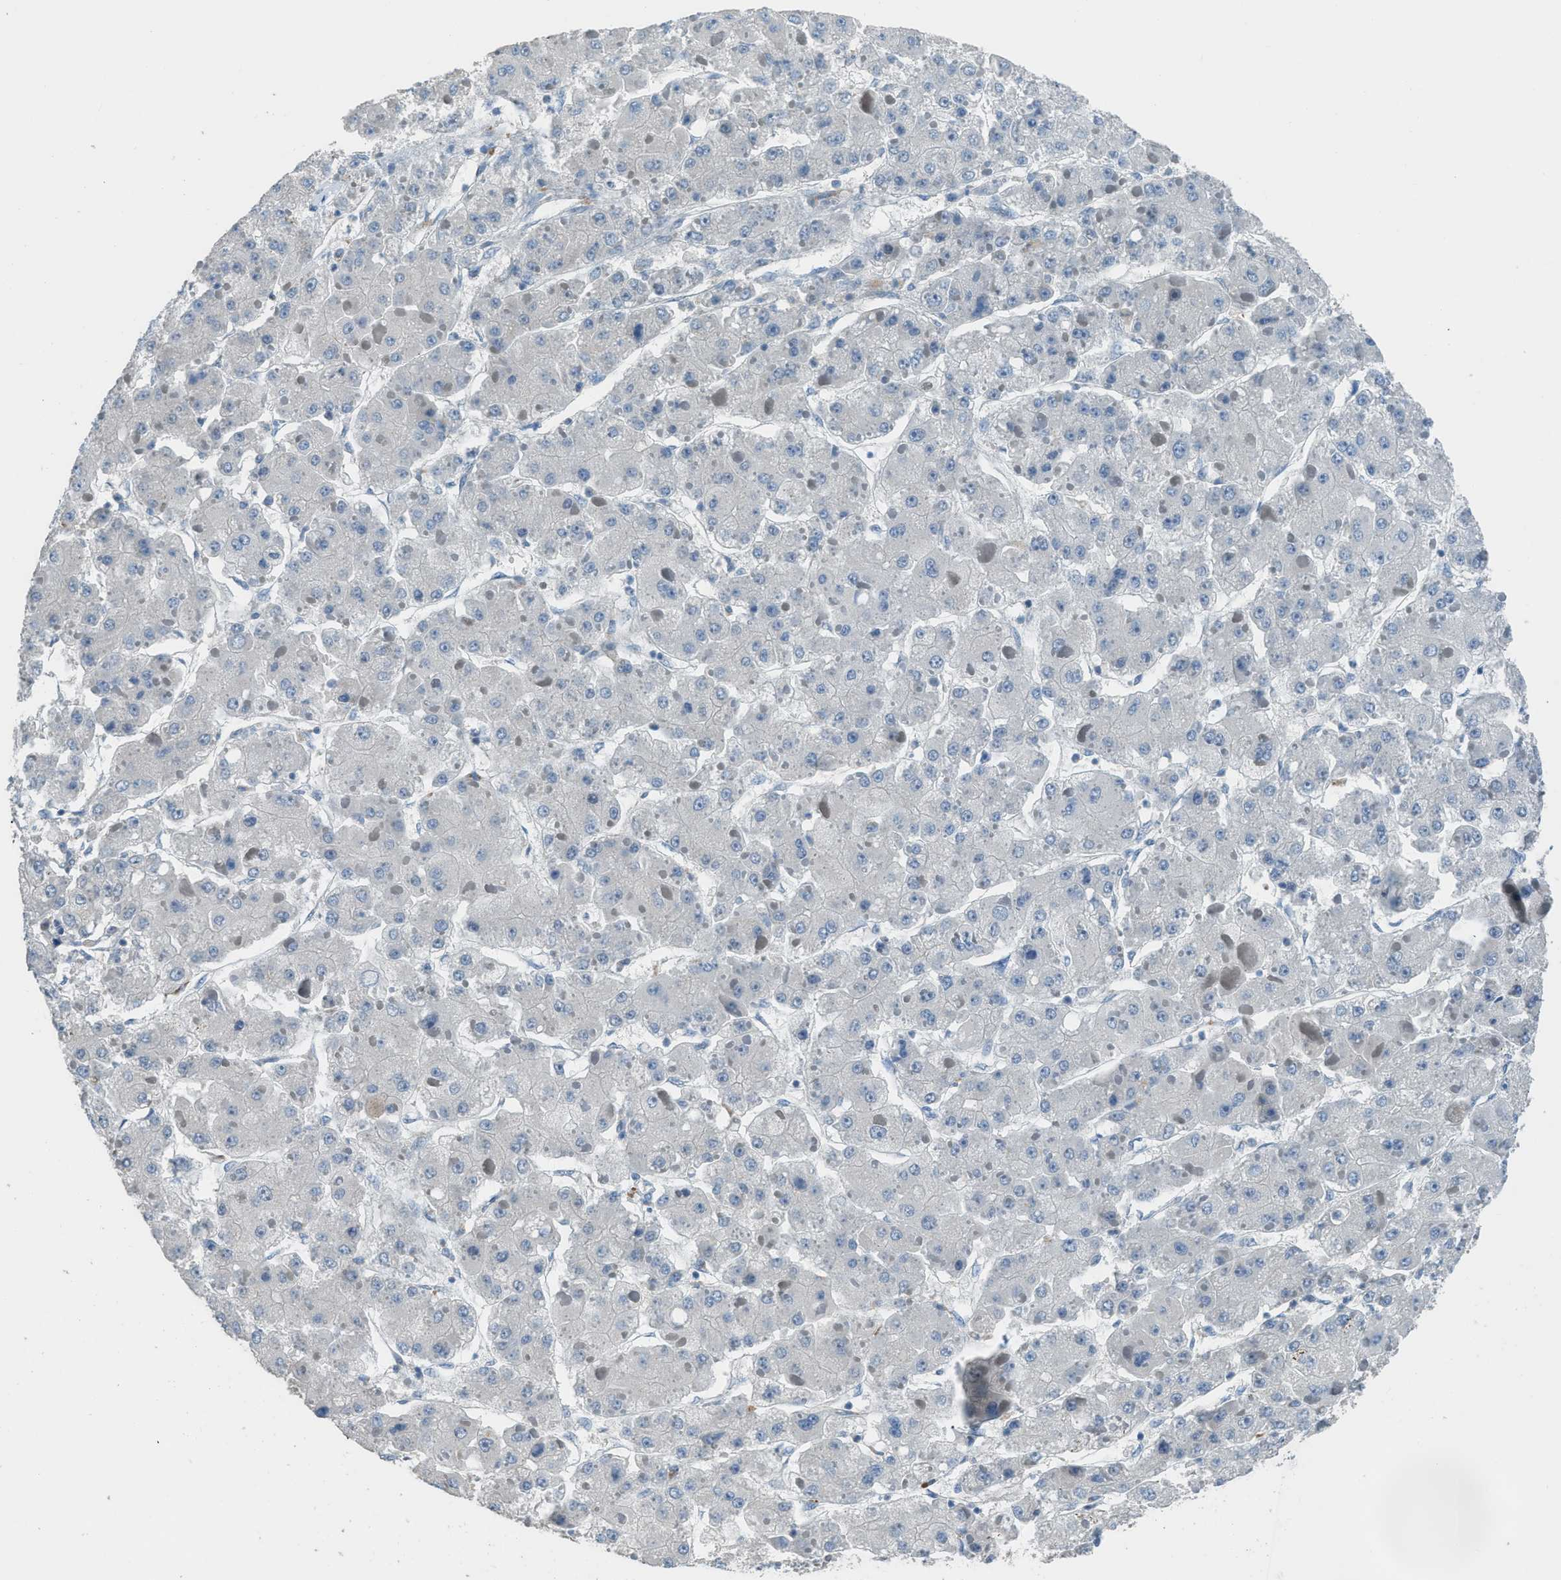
{"staining": {"intensity": "negative", "quantity": "none", "location": "none"}, "tissue": "liver cancer", "cell_type": "Tumor cells", "image_type": "cancer", "snomed": [{"axis": "morphology", "description": "Carcinoma, Hepatocellular, NOS"}, {"axis": "topography", "description": "Liver"}], "caption": "An IHC photomicrograph of liver hepatocellular carcinoma is shown. There is no staining in tumor cells of liver hepatocellular carcinoma.", "gene": "TIMD4", "patient": {"sex": "female", "age": 73}}